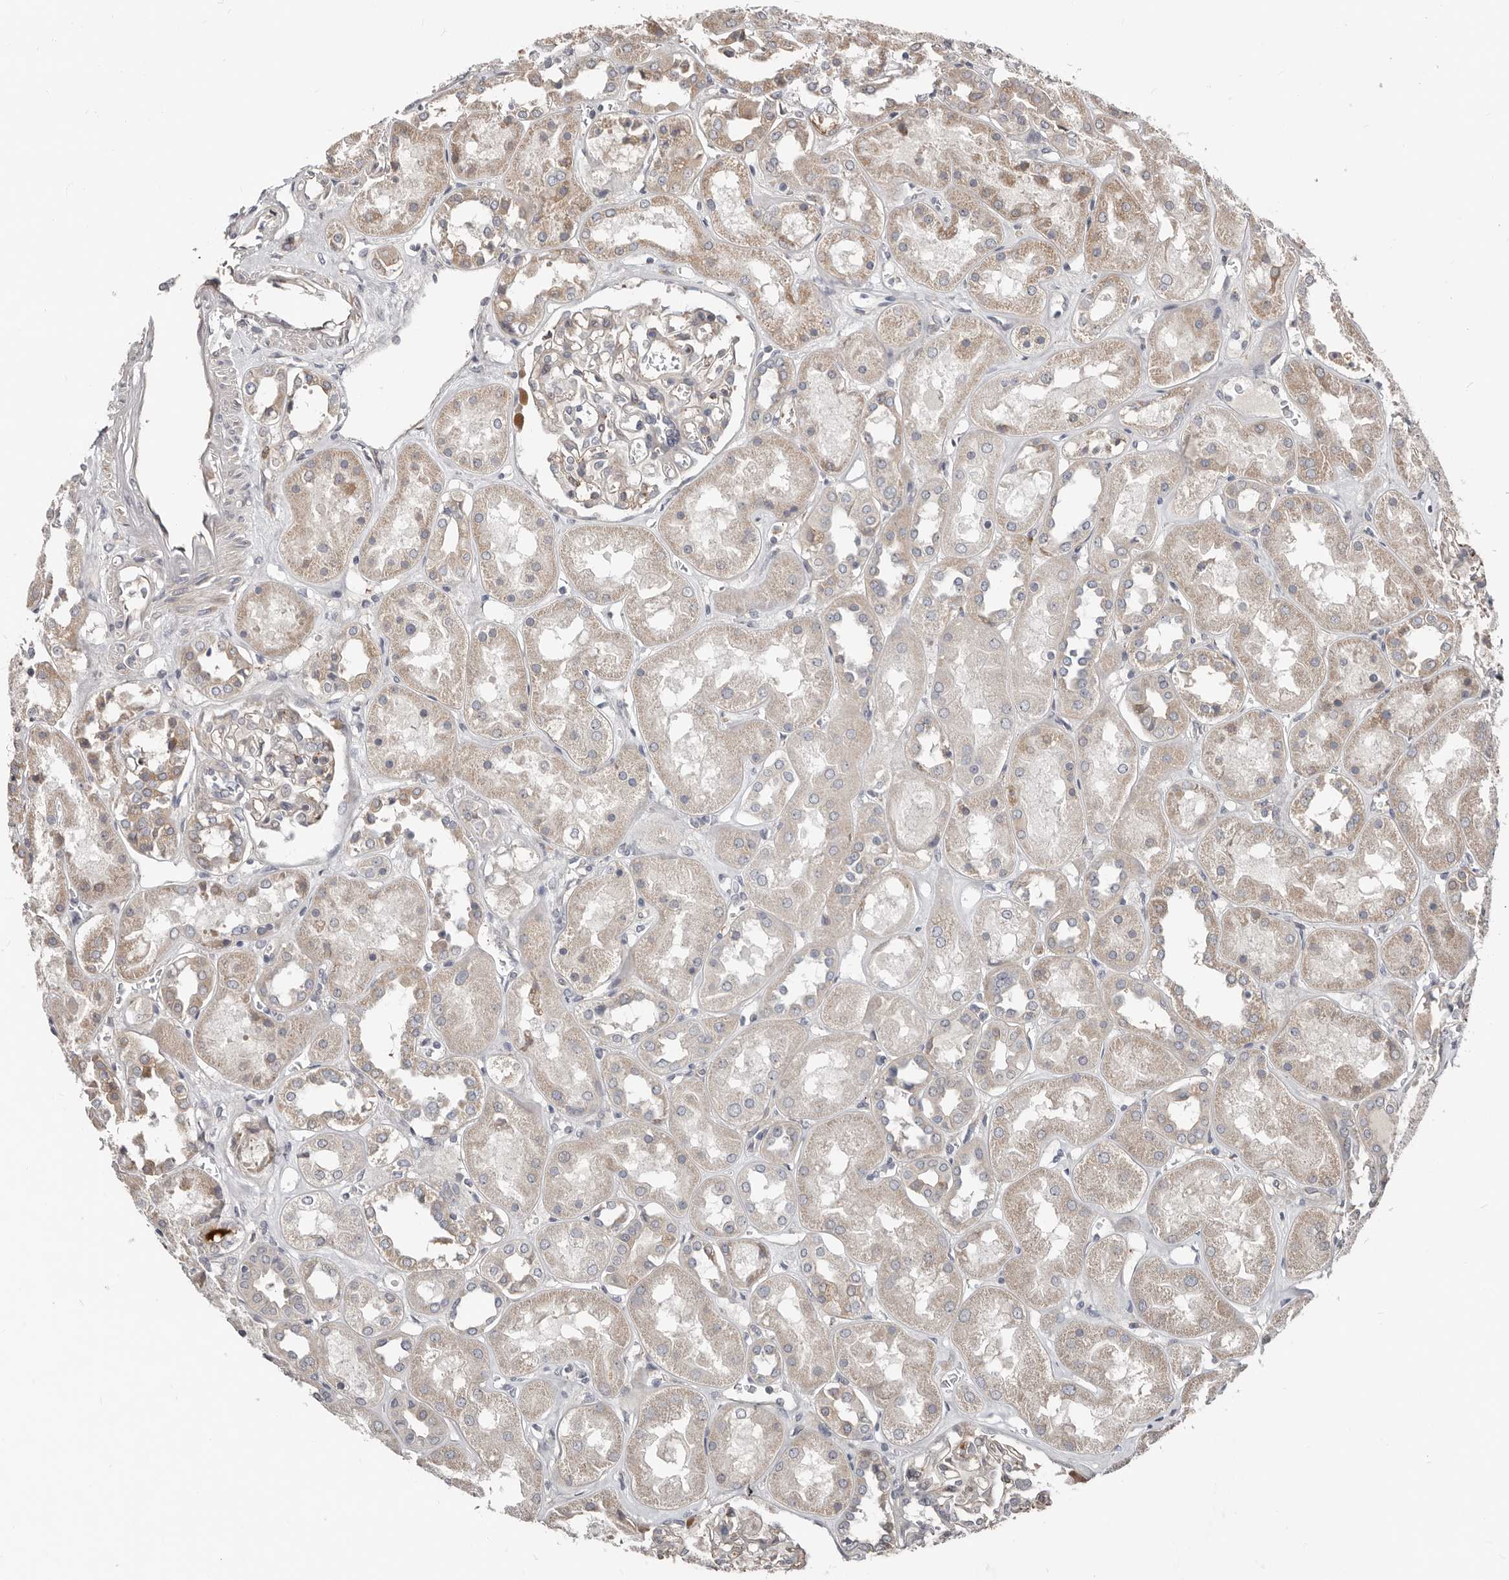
{"staining": {"intensity": "weak", "quantity": "<25%", "location": "cytoplasmic/membranous"}, "tissue": "kidney", "cell_type": "Cells in glomeruli", "image_type": "normal", "snomed": [{"axis": "morphology", "description": "Normal tissue, NOS"}, {"axis": "topography", "description": "Kidney"}], "caption": "Histopathology image shows no protein staining in cells in glomeruli of normal kidney. (IHC, brightfield microscopy, high magnification).", "gene": "SMYD4", "patient": {"sex": "male", "age": 70}}